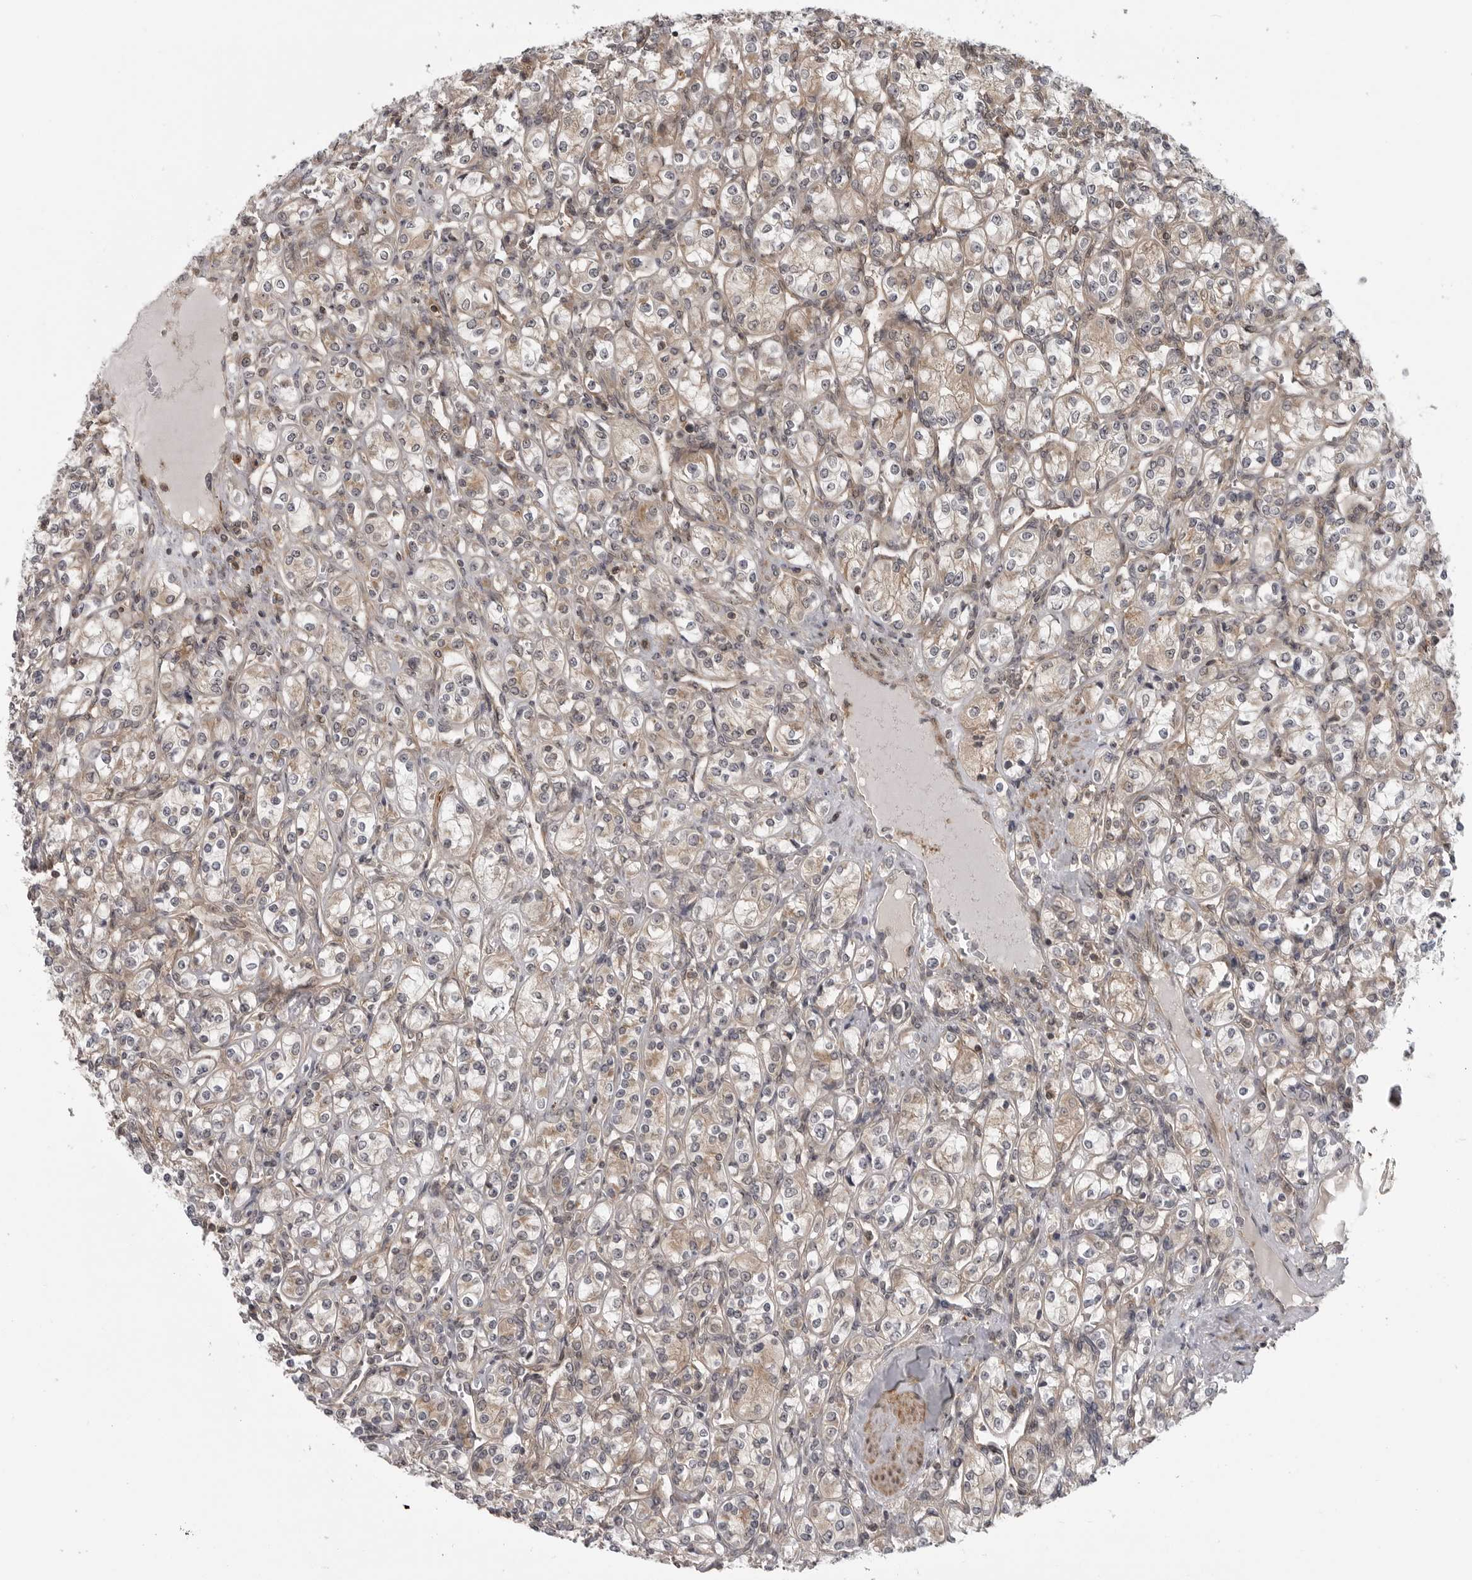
{"staining": {"intensity": "weak", "quantity": "25%-75%", "location": "cytoplasmic/membranous"}, "tissue": "renal cancer", "cell_type": "Tumor cells", "image_type": "cancer", "snomed": [{"axis": "morphology", "description": "Adenocarcinoma, NOS"}, {"axis": "topography", "description": "Kidney"}], "caption": "Renal cancer stained with DAB (3,3'-diaminobenzidine) IHC displays low levels of weak cytoplasmic/membranous positivity in about 25%-75% of tumor cells. The staining is performed using DAB (3,3'-diaminobenzidine) brown chromogen to label protein expression. The nuclei are counter-stained blue using hematoxylin.", "gene": "LRRC45", "patient": {"sex": "male", "age": 77}}